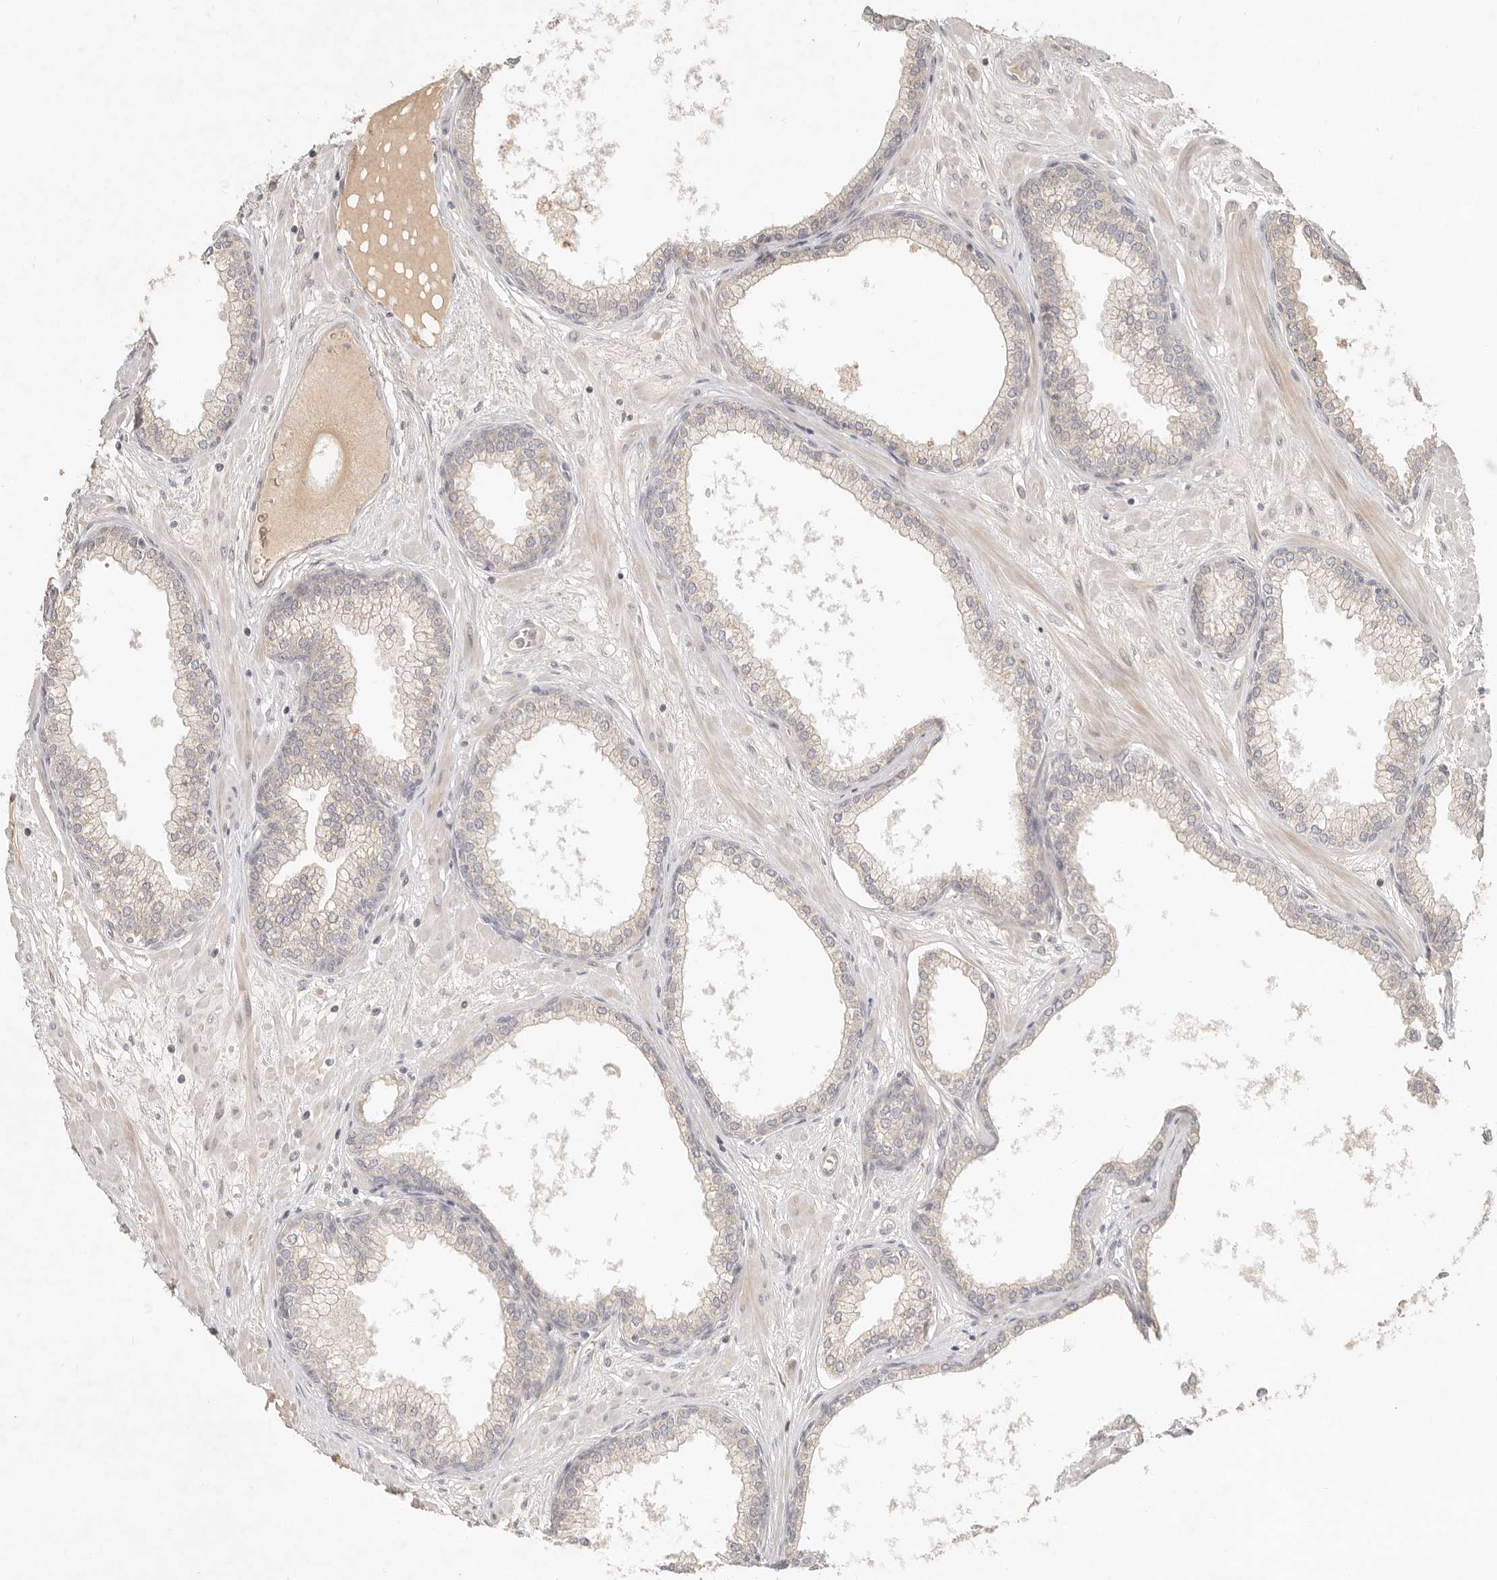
{"staining": {"intensity": "weak", "quantity": "25%-75%", "location": "cytoplasmic/membranous"}, "tissue": "prostate", "cell_type": "Glandular cells", "image_type": "normal", "snomed": [{"axis": "morphology", "description": "Normal tissue, NOS"}, {"axis": "morphology", "description": "Urothelial carcinoma, Low grade"}, {"axis": "topography", "description": "Urinary bladder"}, {"axis": "topography", "description": "Prostate"}], "caption": "Immunohistochemistry (IHC) (DAB) staining of normal human prostate reveals weak cytoplasmic/membranous protein positivity in approximately 25%-75% of glandular cells.", "gene": "UBXN11", "patient": {"sex": "male", "age": 60}}